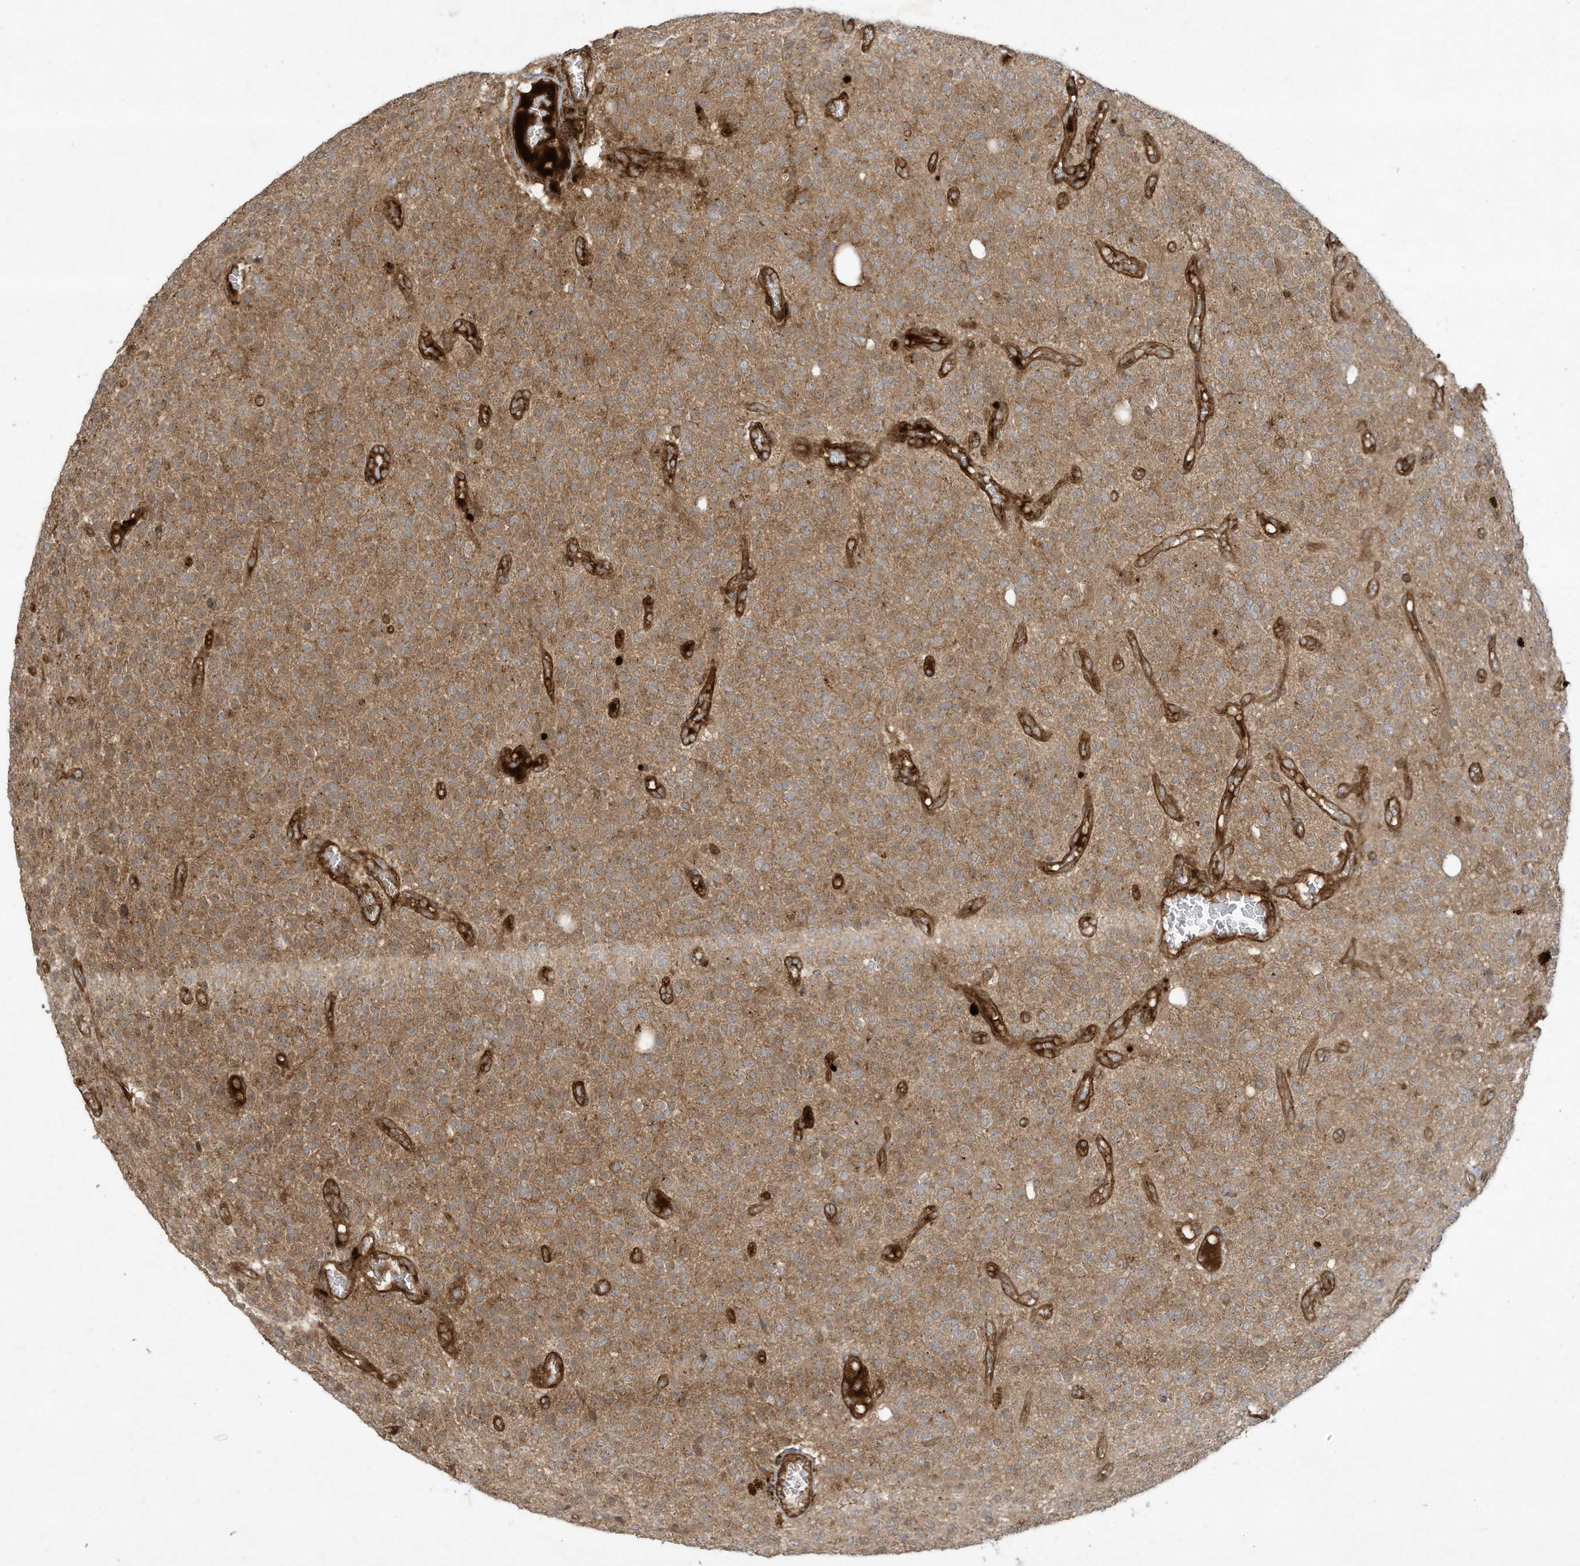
{"staining": {"intensity": "moderate", "quantity": ">75%", "location": "cytoplasmic/membranous"}, "tissue": "glioma", "cell_type": "Tumor cells", "image_type": "cancer", "snomed": [{"axis": "morphology", "description": "Glioma, malignant, High grade"}, {"axis": "topography", "description": "Brain"}], "caption": "IHC image of neoplastic tissue: human glioma stained using immunohistochemistry (IHC) shows medium levels of moderate protein expression localized specifically in the cytoplasmic/membranous of tumor cells, appearing as a cytoplasmic/membranous brown color.", "gene": "DDIT4", "patient": {"sex": "male", "age": 34}}